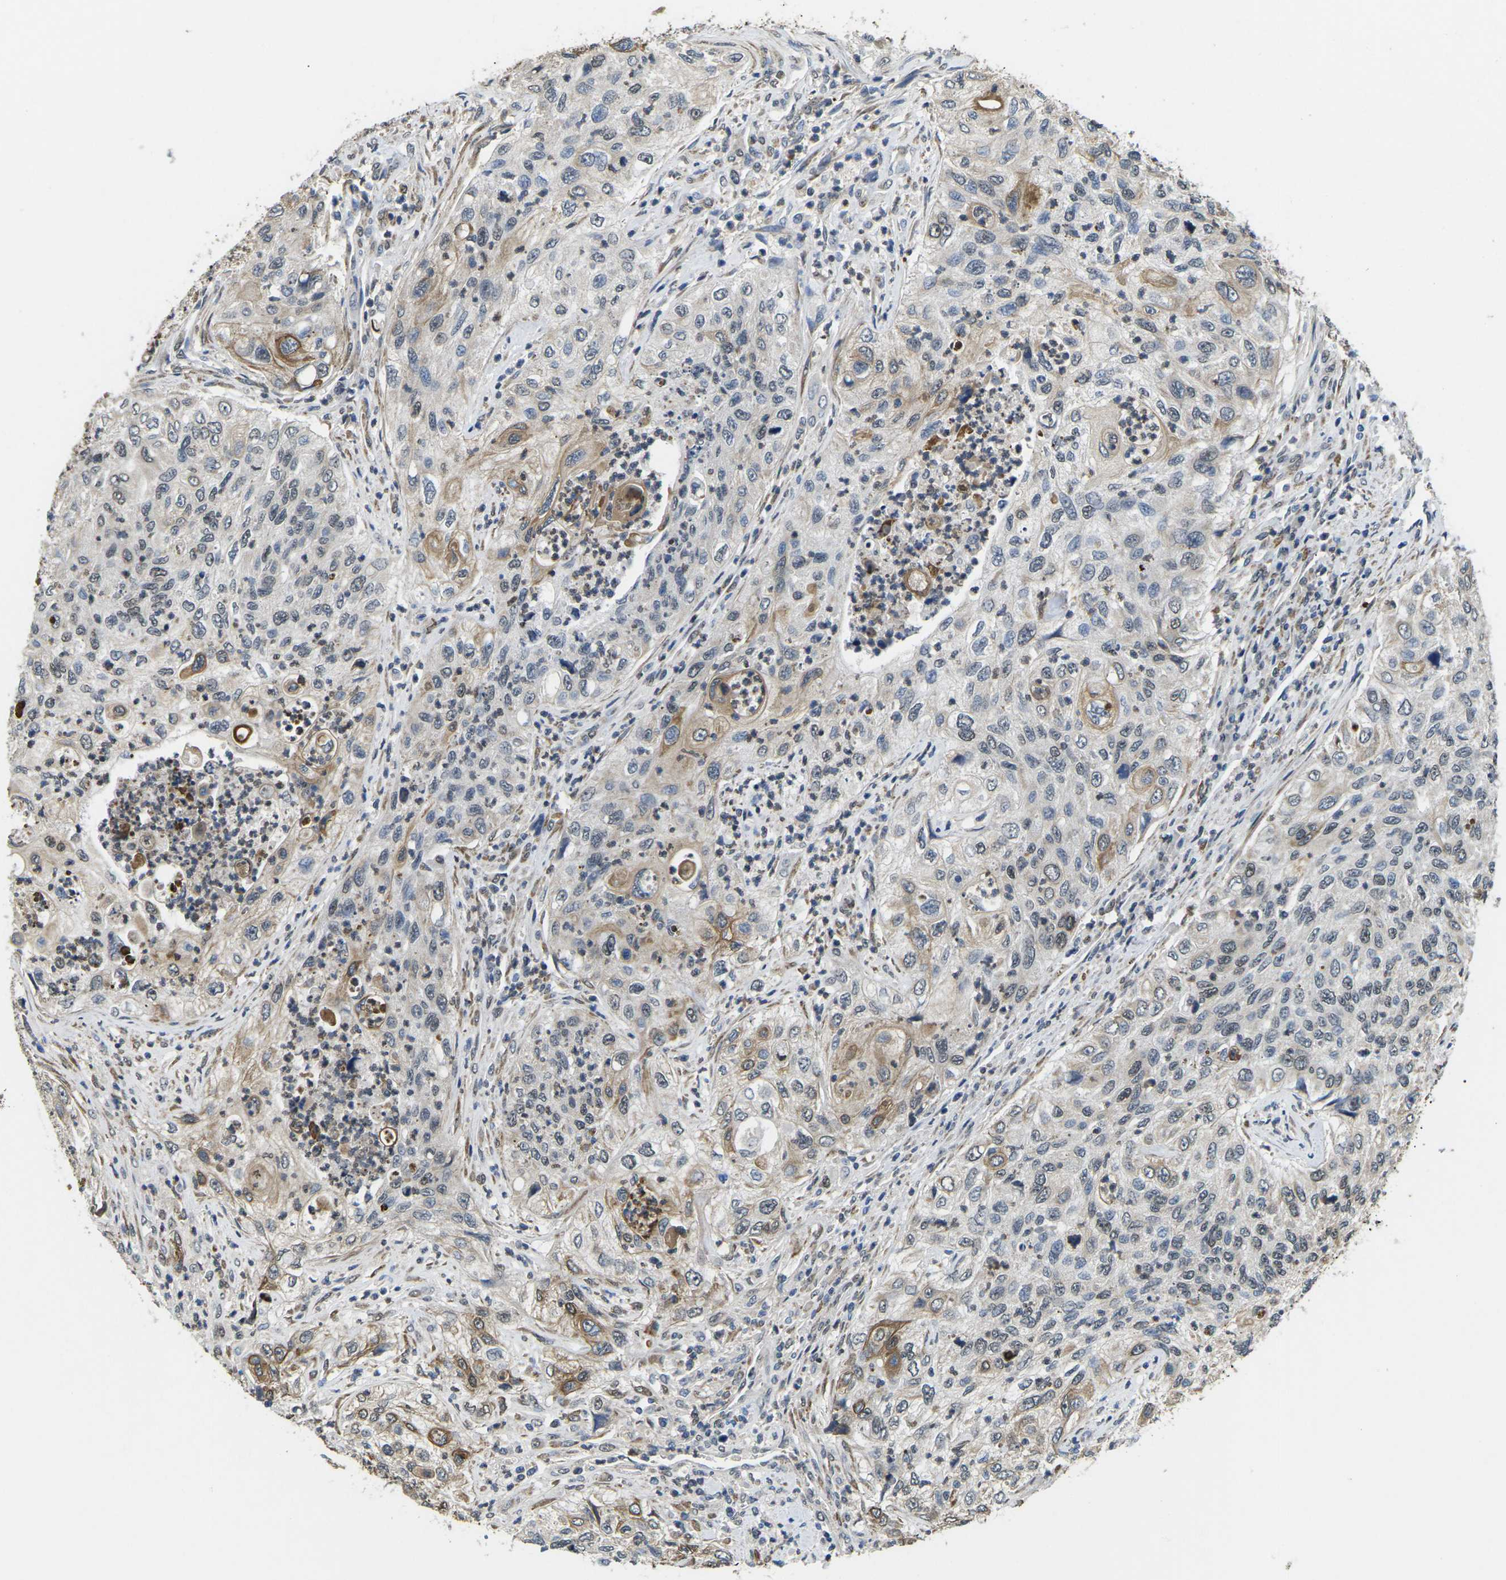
{"staining": {"intensity": "weak", "quantity": "25%-75%", "location": "cytoplasmic/membranous"}, "tissue": "urothelial cancer", "cell_type": "Tumor cells", "image_type": "cancer", "snomed": [{"axis": "morphology", "description": "Urothelial carcinoma, High grade"}, {"axis": "topography", "description": "Urinary bladder"}], "caption": "A low amount of weak cytoplasmic/membranous staining is identified in about 25%-75% of tumor cells in urothelial cancer tissue. The staining is performed using DAB (3,3'-diaminobenzidine) brown chromogen to label protein expression. The nuclei are counter-stained blue using hematoxylin.", "gene": "SCNN1B", "patient": {"sex": "female", "age": 60}}